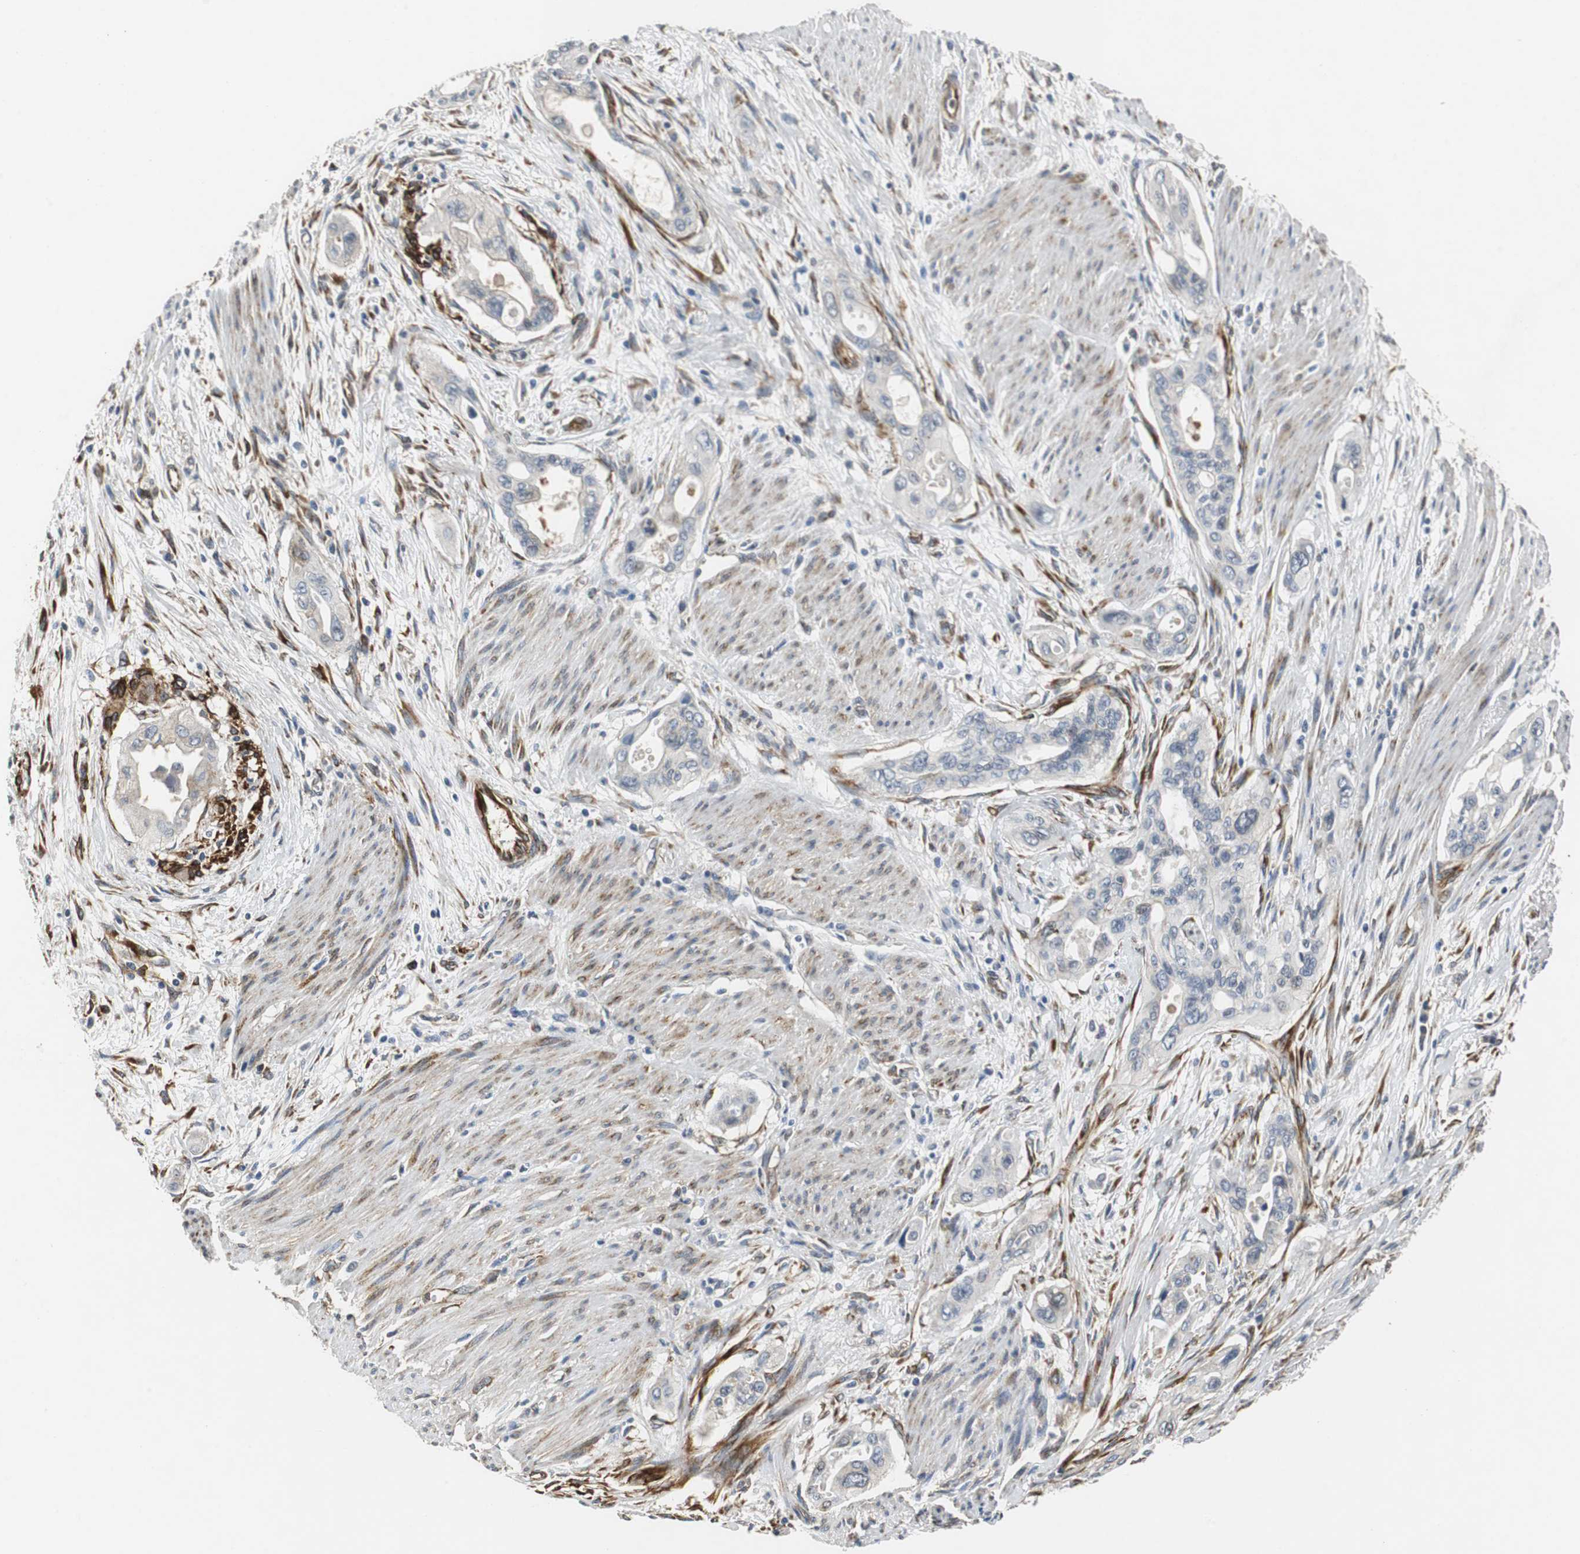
{"staining": {"intensity": "weak", "quantity": ">75%", "location": "cytoplasmic/membranous"}, "tissue": "pancreatic cancer", "cell_type": "Tumor cells", "image_type": "cancer", "snomed": [{"axis": "morphology", "description": "Adenocarcinoma, NOS"}, {"axis": "topography", "description": "Pancreas"}], "caption": "This image reveals immunohistochemistry staining of pancreatic adenocarcinoma, with low weak cytoplasmic/membranous expression in about >75% of tumor cells.", "gene": "ISCU", "patient": {"sex": "male", "age": 77}}